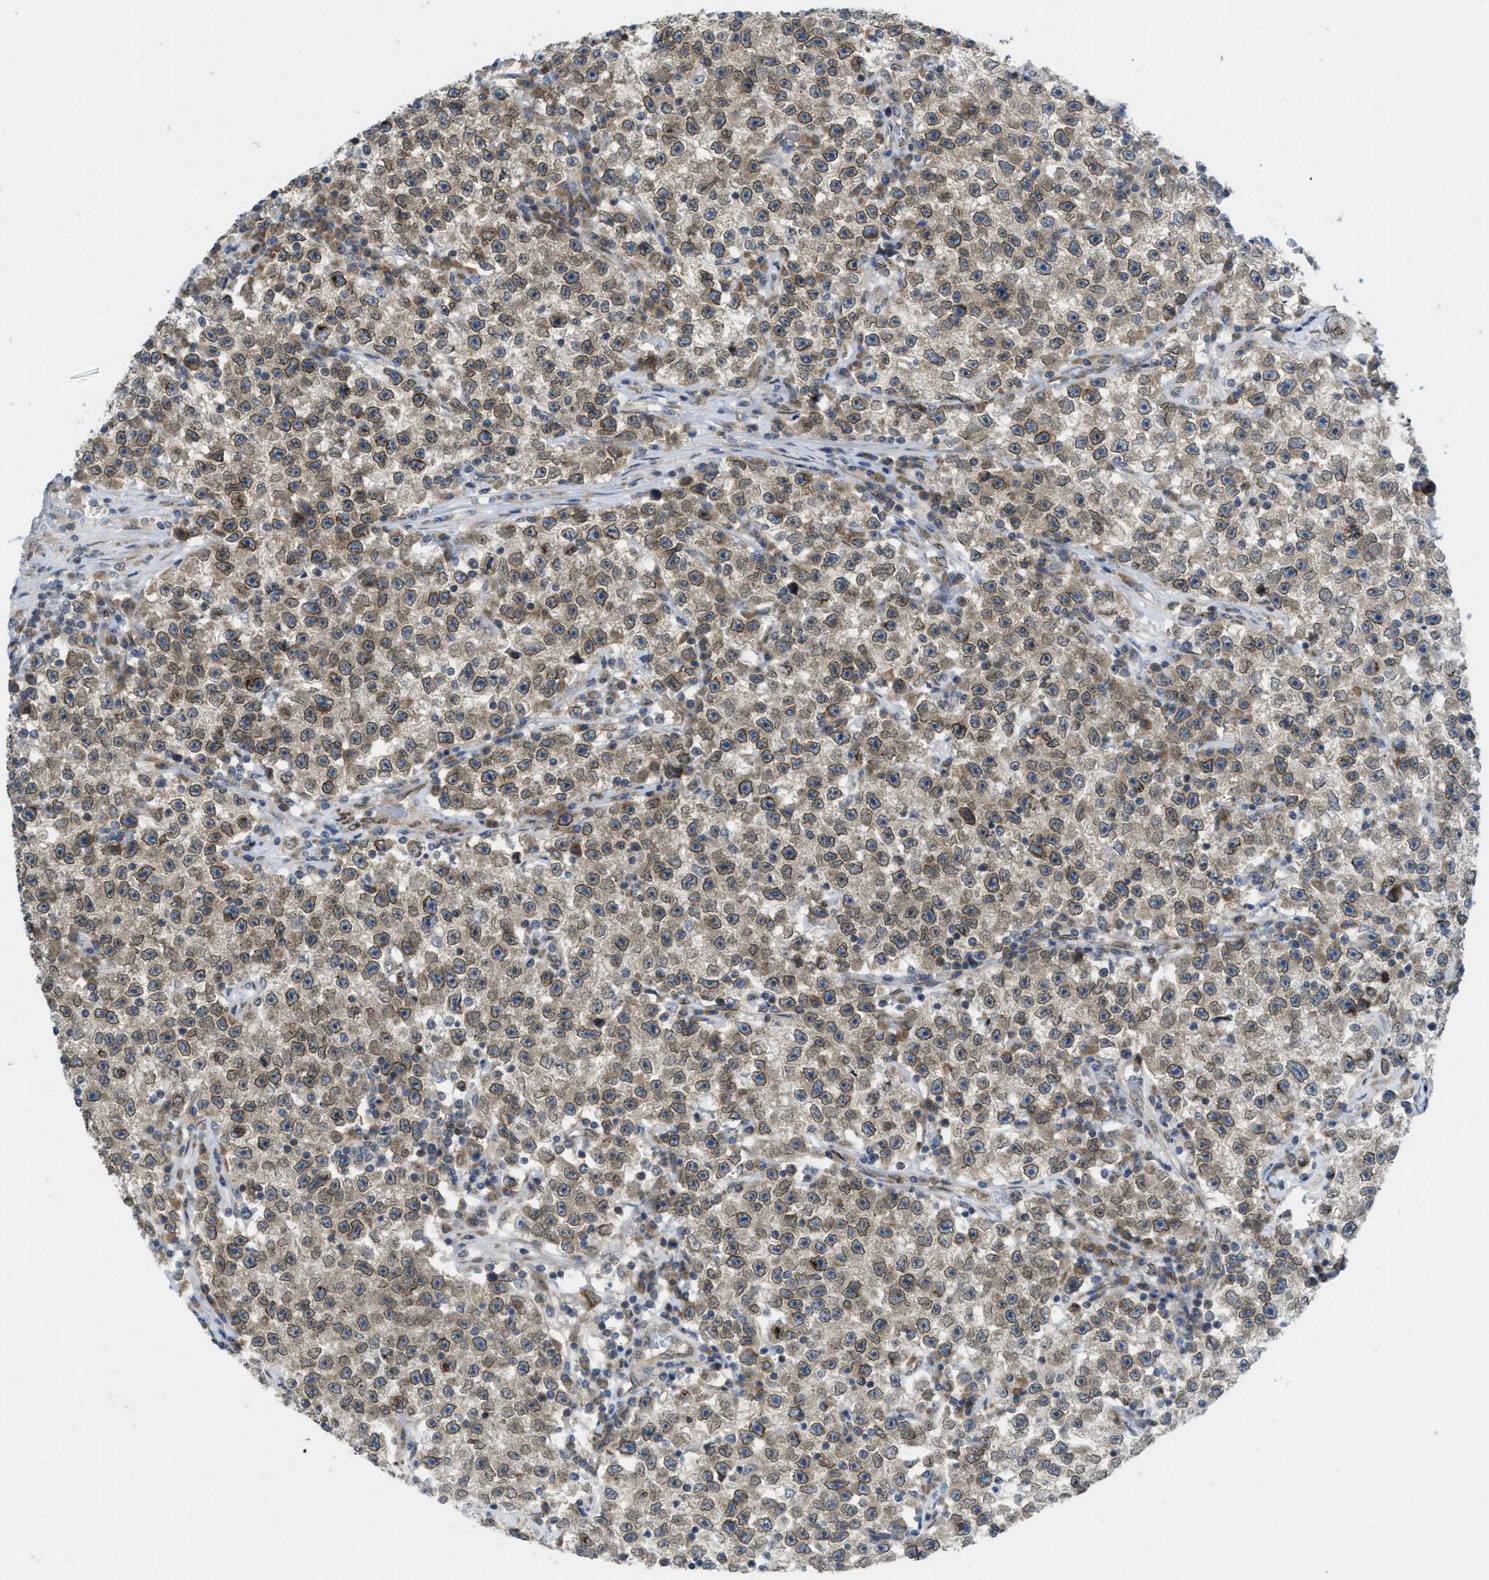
{"staining": {"intensity": "weak", "quantity": ">75%", "location": "cytoplasmic/membranous"}, "tissue": "testis cancer", "cell_type": "Tumor cells", "image_type": "cancer", "snomed": [{"axis": "morphology", "description": "Seminoma, NOS"}, {"axis": "topography", "description": "Testis"}], "caption": "Approximately >75% of tumor cells in testis cancer show weak cytoplasmic/membranous protein expression as visualized by brown immunohistochemical staining.", "gene": "EIF2AK3", "patient": {"sex": "male", "age": 22}}